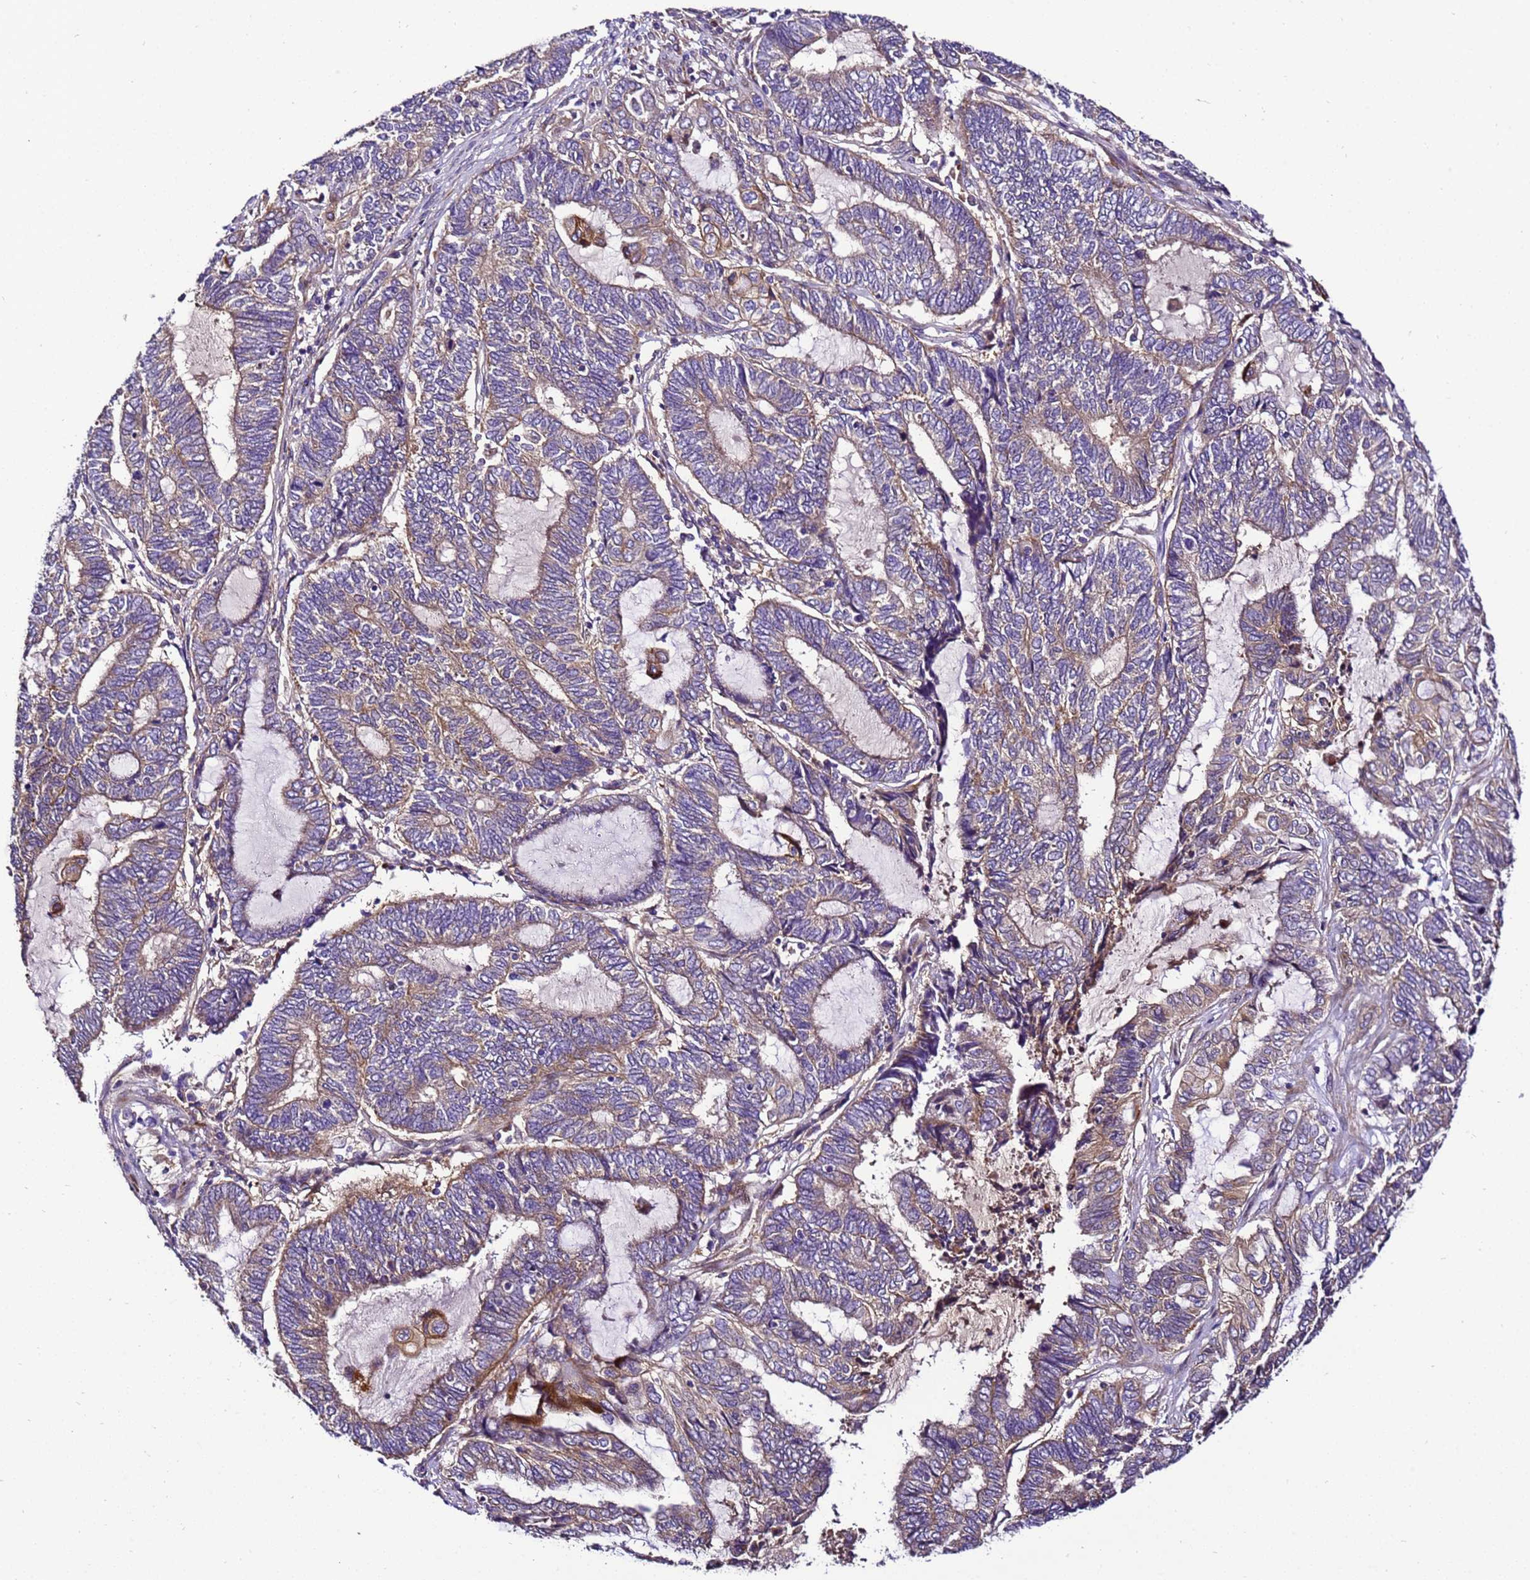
{"staining": {"intensity": "weak", "quantity": "25%-75%", "location": "cytoplasmic/membranous"}, "tissue": "endometrial cancer", "cell_type": "Tumor cells", "image_type": "cancer", "snomed": [{"axis": "morphology", "description": "Adenocarcinoma, NOS"}, {"axis": "topography", "description": "Uterus"}, {"axis": "topography", "description": "Endometrium"}], "caption": "Immunohistochemical staining of endometrial adenocarcinoma reveals low levels of weak cytoplasmic/membranous protein staining in approximately 25%-75% of tumor cells.", "gene": "ZNF417", "patient": {"sex": "female", "age": 70}}